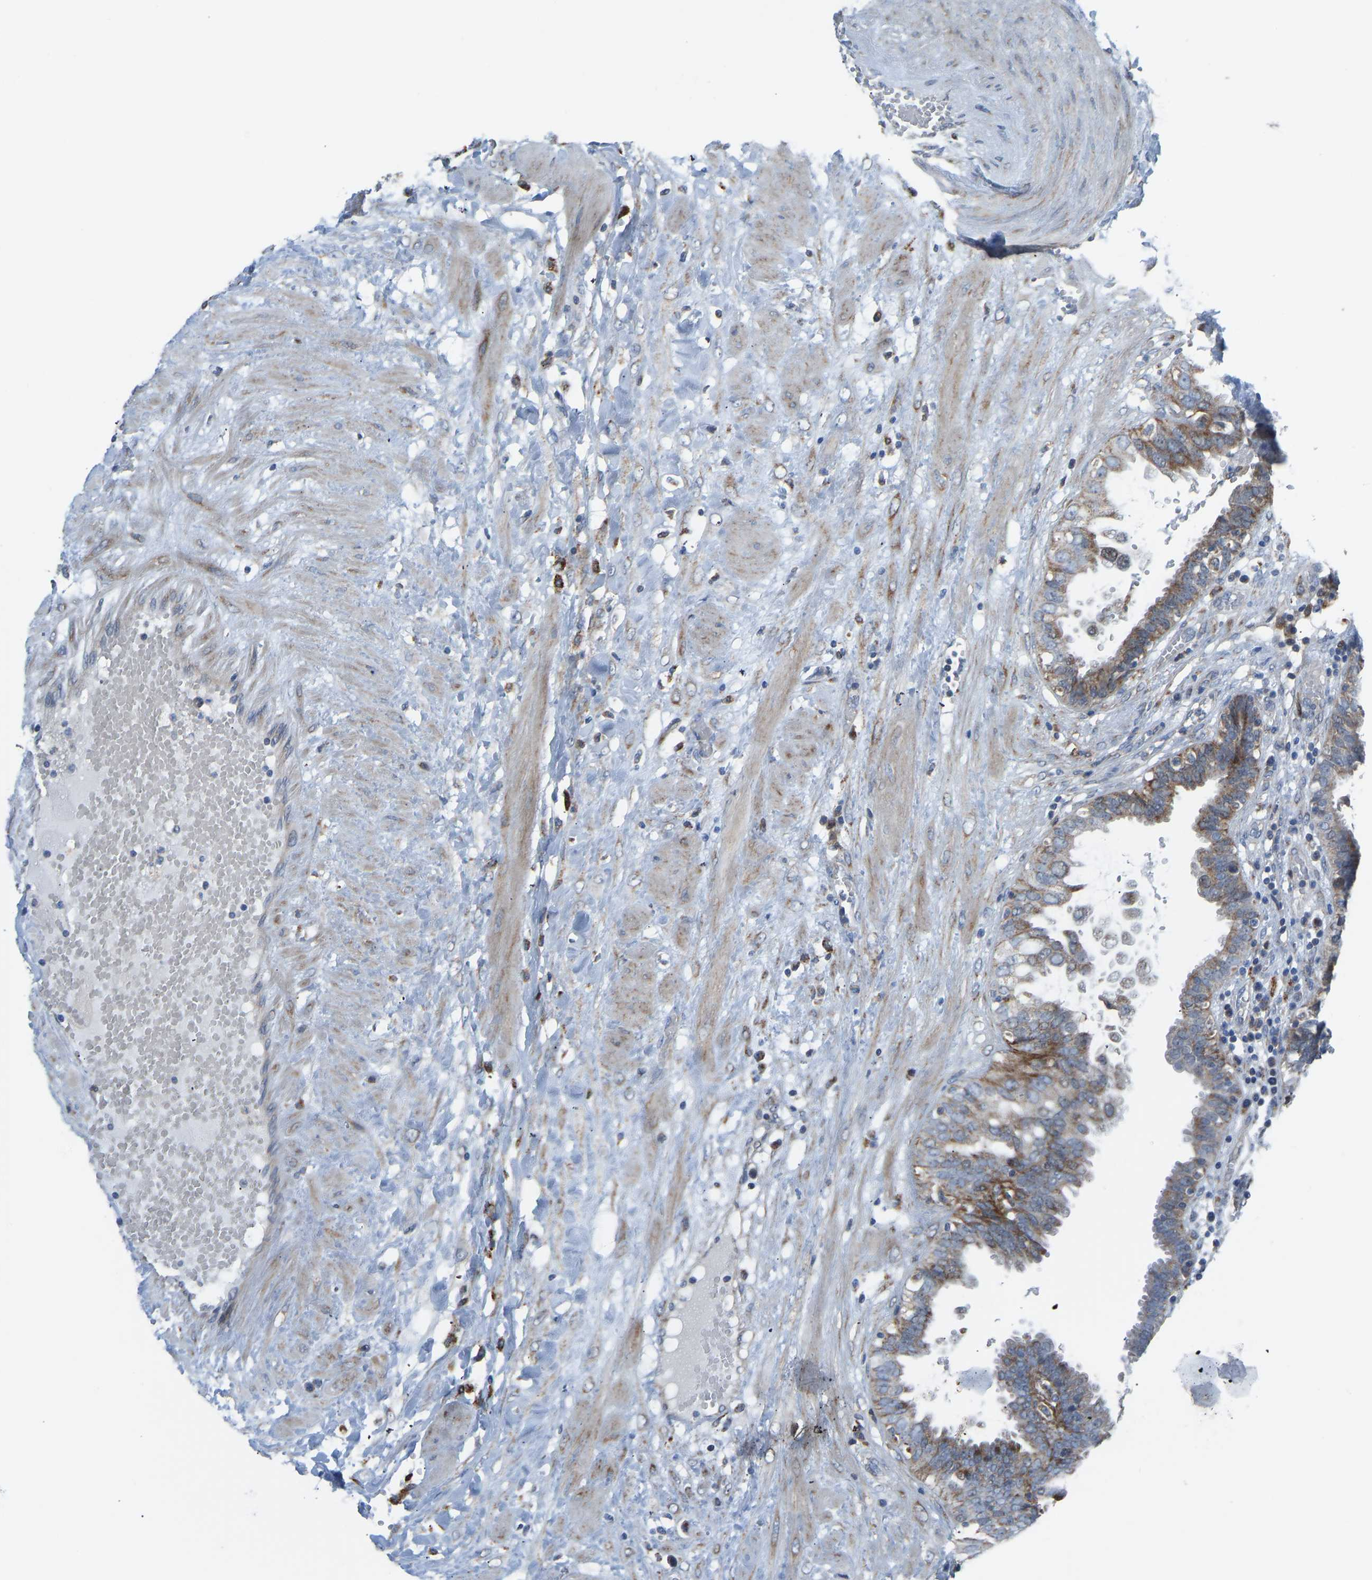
{"staining": {"intensity": "moderate", "quantity": ">75%", "location": "cytoplasmic/membranous"}, "tissue": "fallopian tube", "cell_type": "Glandular cells", "image_type": "normal", "snomed": [{"axis": "morphology", "description": "Normal tissue, NOS"}, {"axis": "topography", "description": "Fallopian tube"}, {"axis": "topography", "description": "Placenta"}], "caption": "Glandular cells exhibit medium levels of moderate cytoplasmic/membranous positivity in approximately >75% of cells in benign human fallopian tube.", "gene": "SMIM20", "patient": {"sex": "female", "age": 32}}